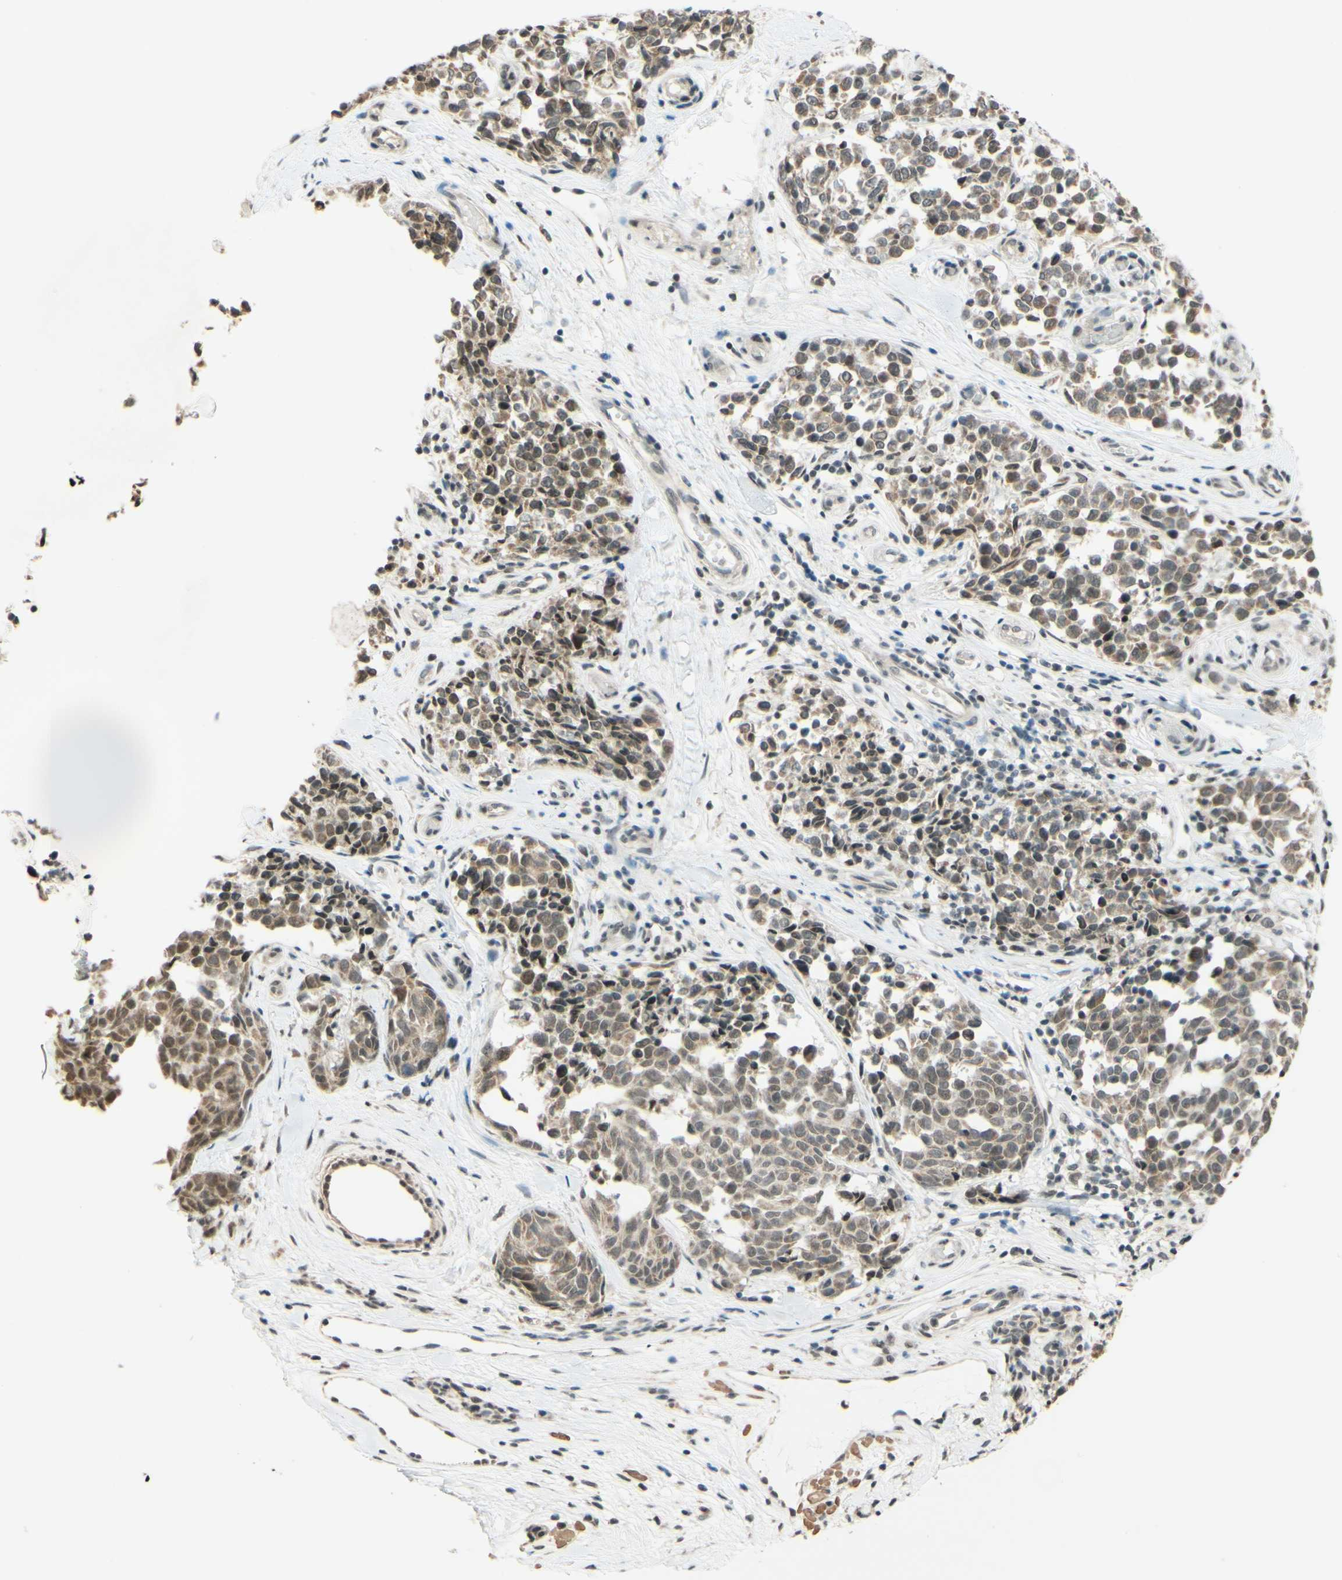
{"staining": {"intensity": "weak", "quantity": ">75%", "location": "nuclear"}, "tissue": "melanoma", "cell_type": "Tumor cells", "image_type": "cancer", "snomed": [{"axis": "morphology", "description": "Malignant melanoma, NOS"}, {"axis": "topography", "description": "Skin"}], "caption": "Brown immunohistochemical staining in malignant melanoma shows weak nuclear staining in about >75% of tumor cells. The staining is performed using DAB (3,3'-diaminobenzidine) brown chromogen to label protein expression. The nuclei are counter-stained blue using hematoxylin.", "gene": "SMARCB1", "patient": {"sex": "female", "age": 64}}